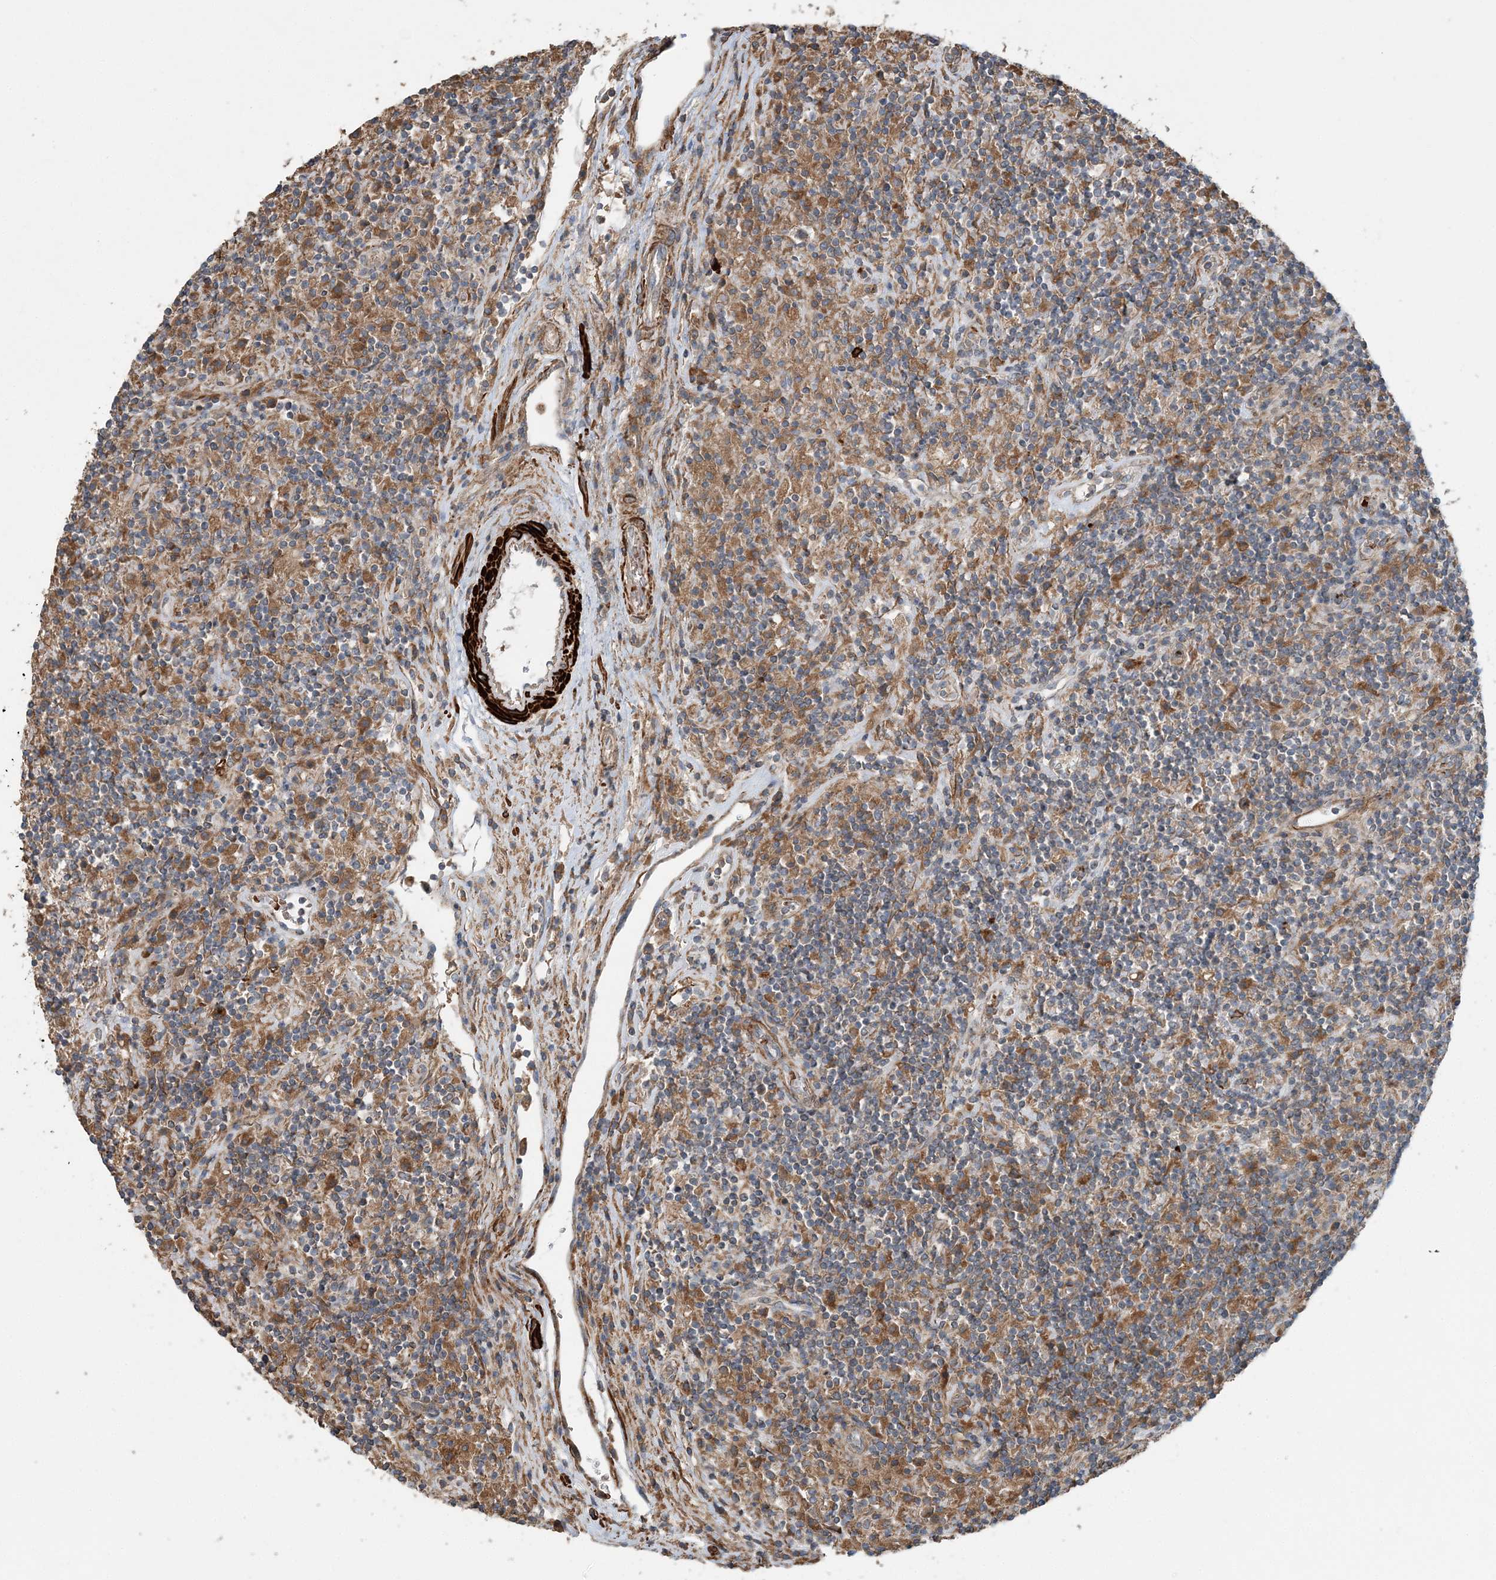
{"staining": {"intensity": "moderate", "quantity": ">75%", "location": "cytoplasmic/membranous"}, "tissue": "lymphoma", "cell_type": "Tumor cells", "image_type": "cancer", "snomed": [{"axis": "morphology", "description": "Hodgkin's disease, NOS"}, {"axis": "topography", "description": "Lymph node"}], "caption": "Tumor cells display medium levels of moderate cytoplasmic/membranous expression in approximately >75% of cells in Hodgkin's disease.", "gene": "TTI1", "patient": {"sex": "male", "age": 70}}